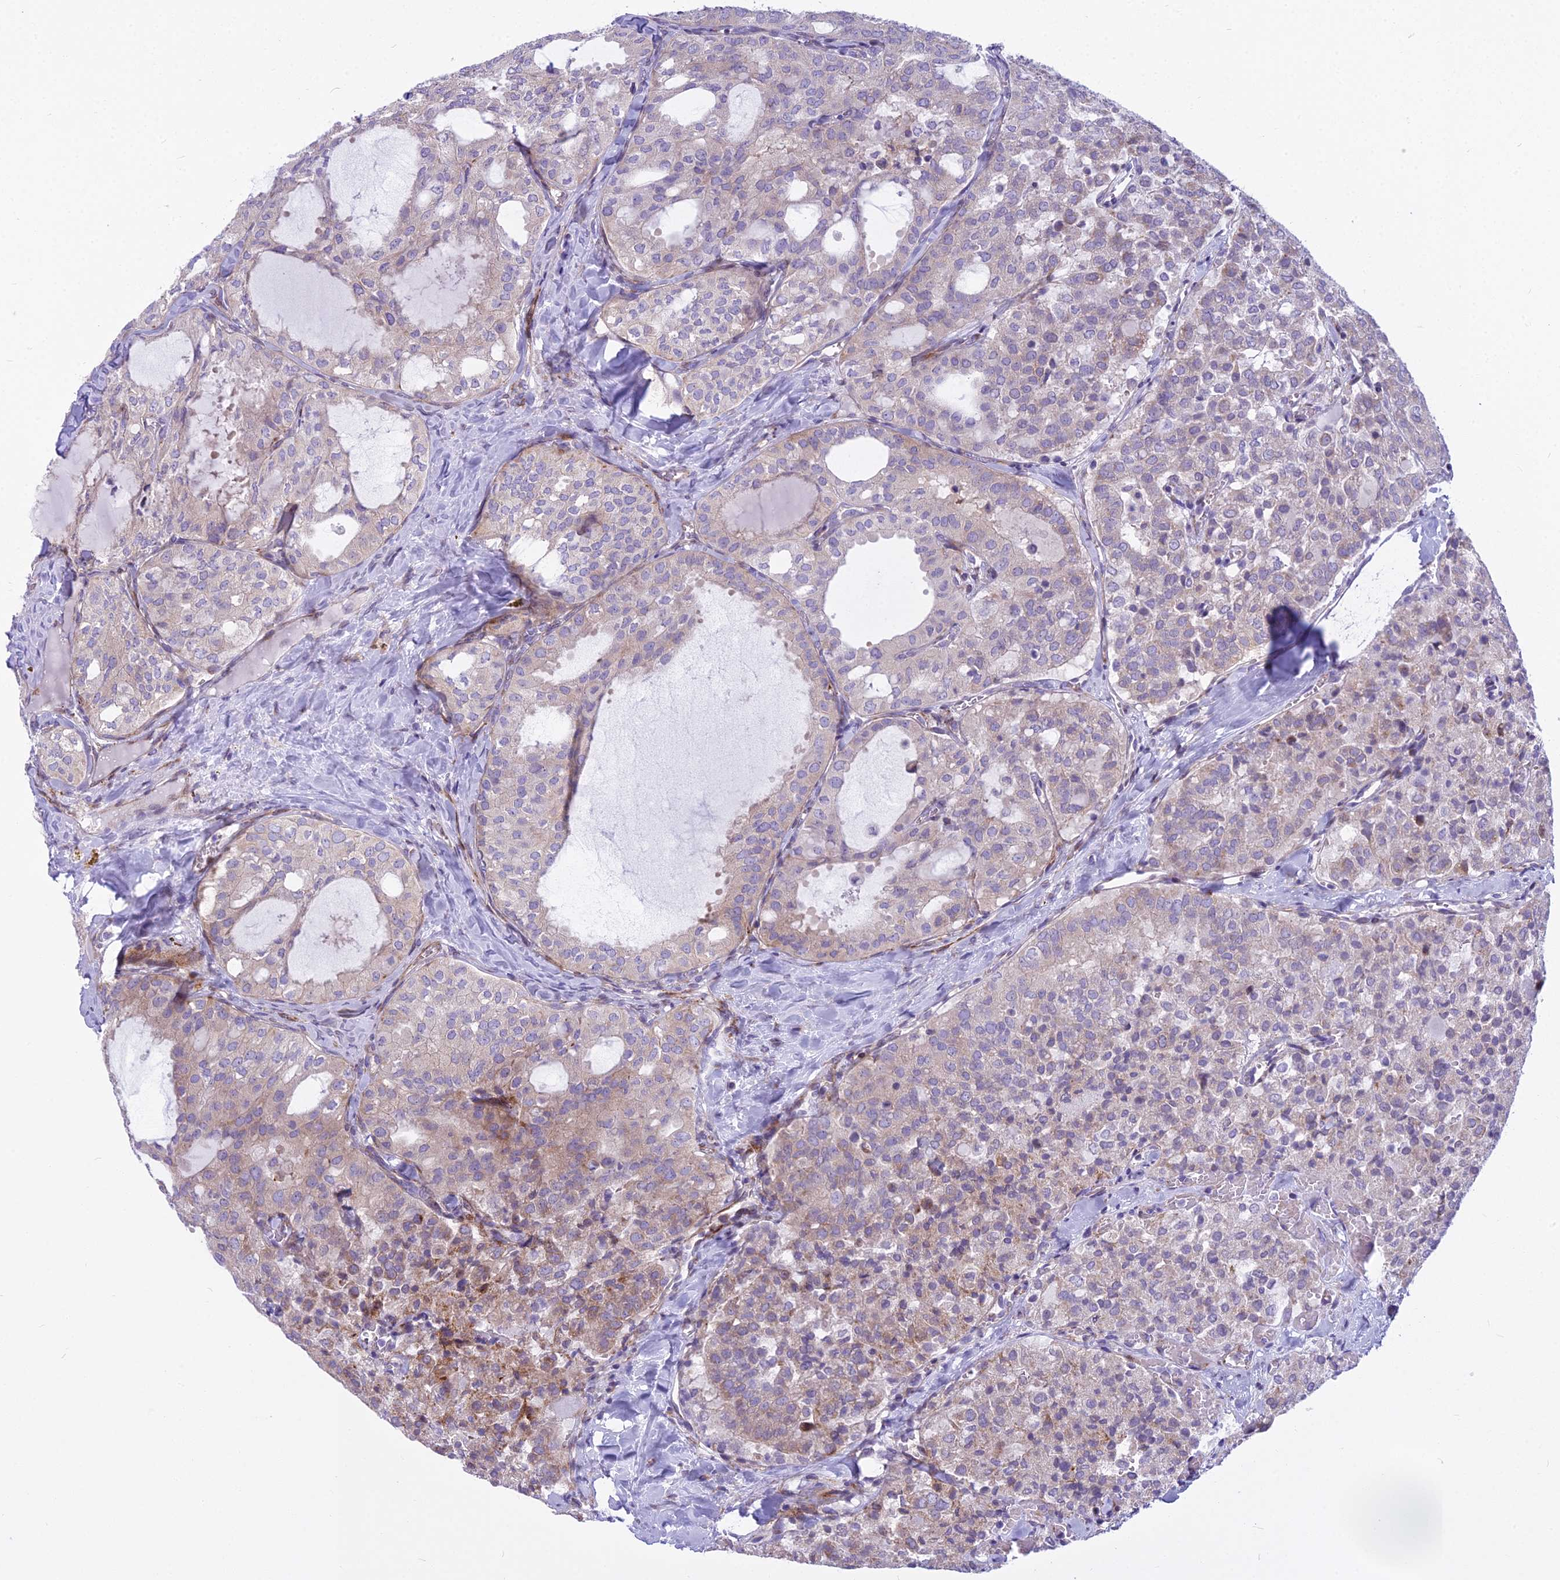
{"staining": {"intensity": "weak", "quantity": "<25%", "location": "cytoplasmic/membranous"}, "tissue": "thyroid cancer", "cell_type": "Tumor cells", "image_type": "cancer", "snomed": [{"axis": "morphology", "description": "Follicular adenoma carcinoma, NOS"}, {"axis": "topography", "description": "Thyroid gland"}], "caption": "Tumor cells show no significant protein expression in follicular adenoma carcinoma (thyroid).", "gene": "PCDHB14", "patient": {"sex": "male", "age": 75}}